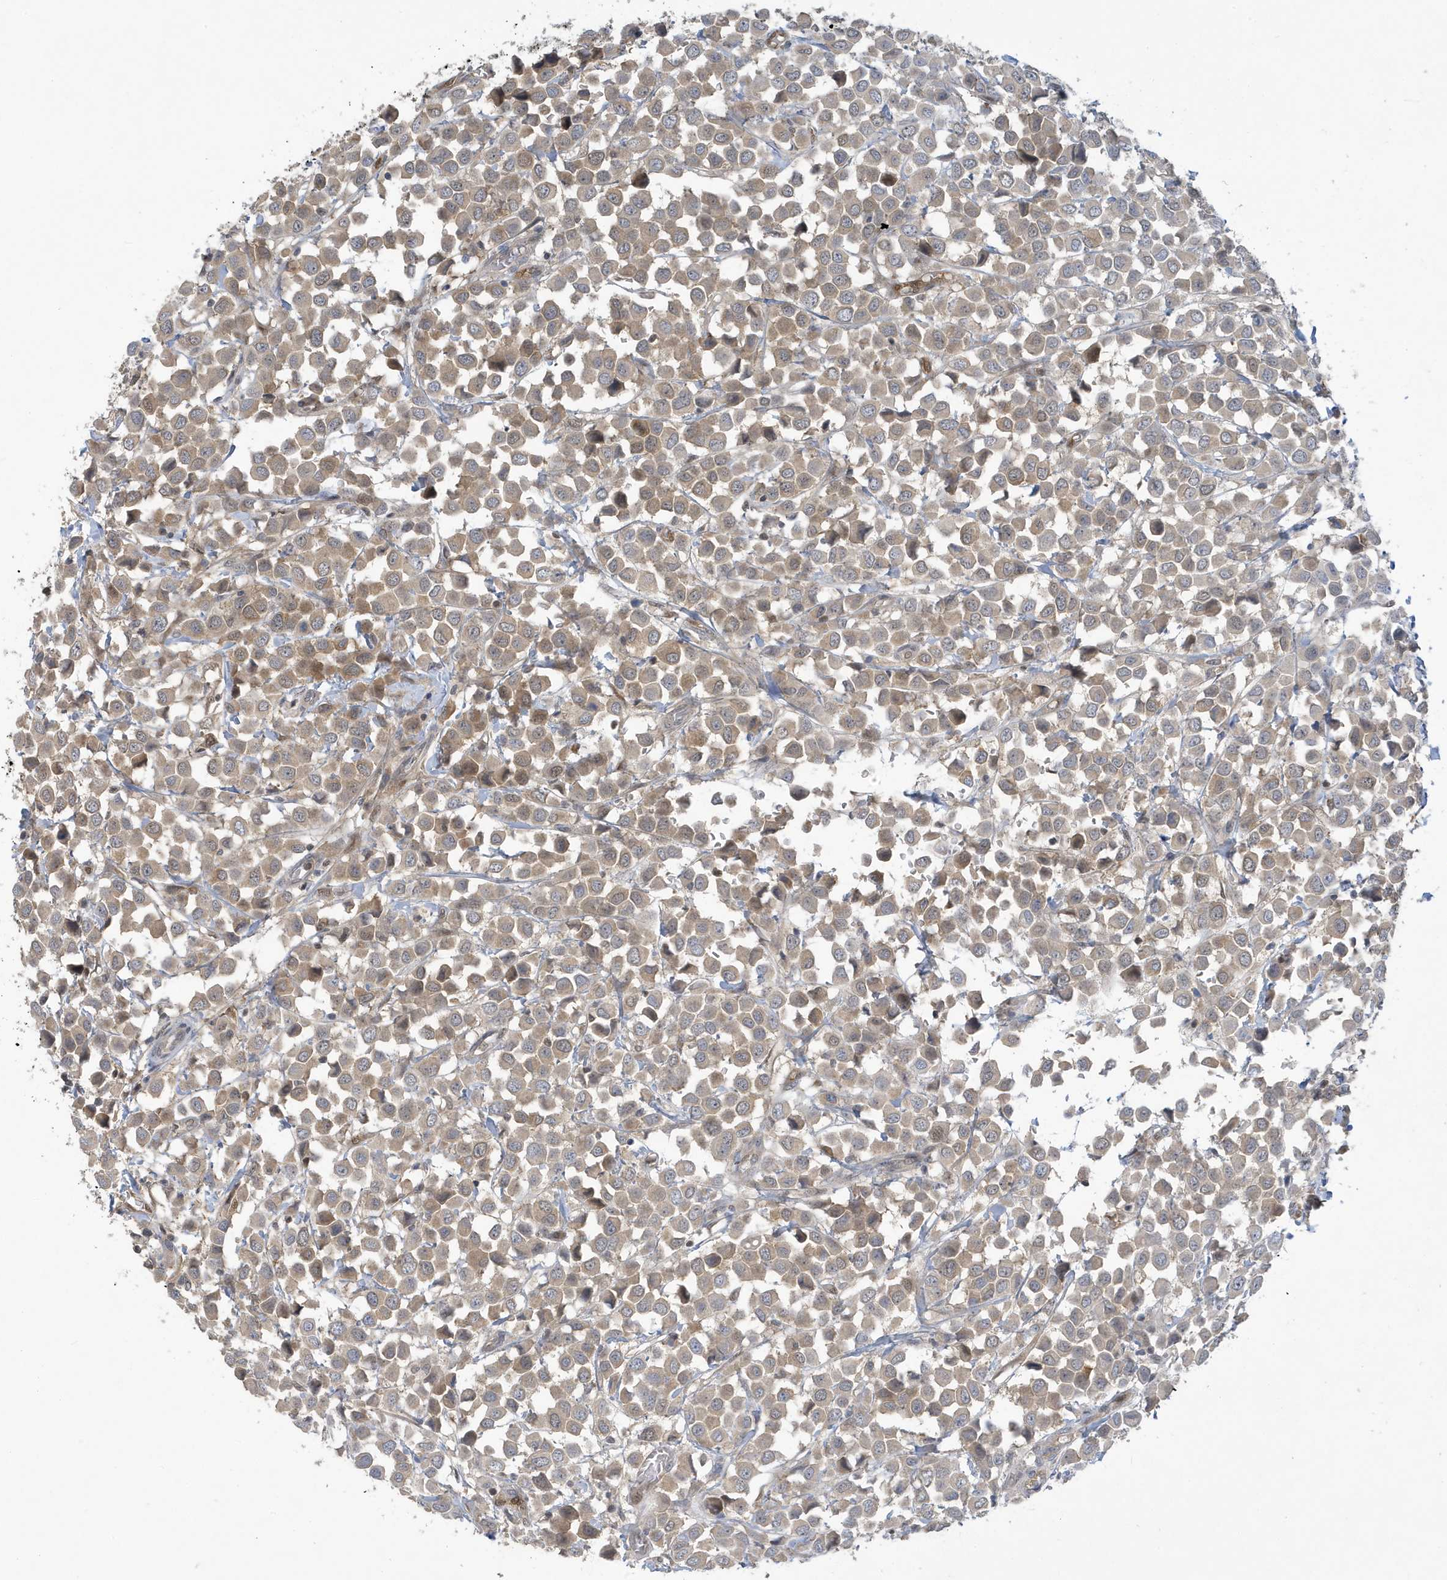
{"staining": {"intensity": "weak", "quantity": ">75%", "location": "cytoplasmic/membranous"}, "tissue": "breast cancer", "cell_type": "Tumor cells", "image_type": "cancer", "snomed": [{"axis": "morphology", "description": "Duct carcinoma"}, {"axis": "topography", "description": "Breast"}], "caption": "A histopathology image showing weak cytoplasmic/membranous staining in approximately >75% of tumor cells in breast invasive ductal carcinoma, as visualized by brown immunohistochemical staining.", "gene": "NCOA7", "patient": {"sex": "female", "age": 61}}